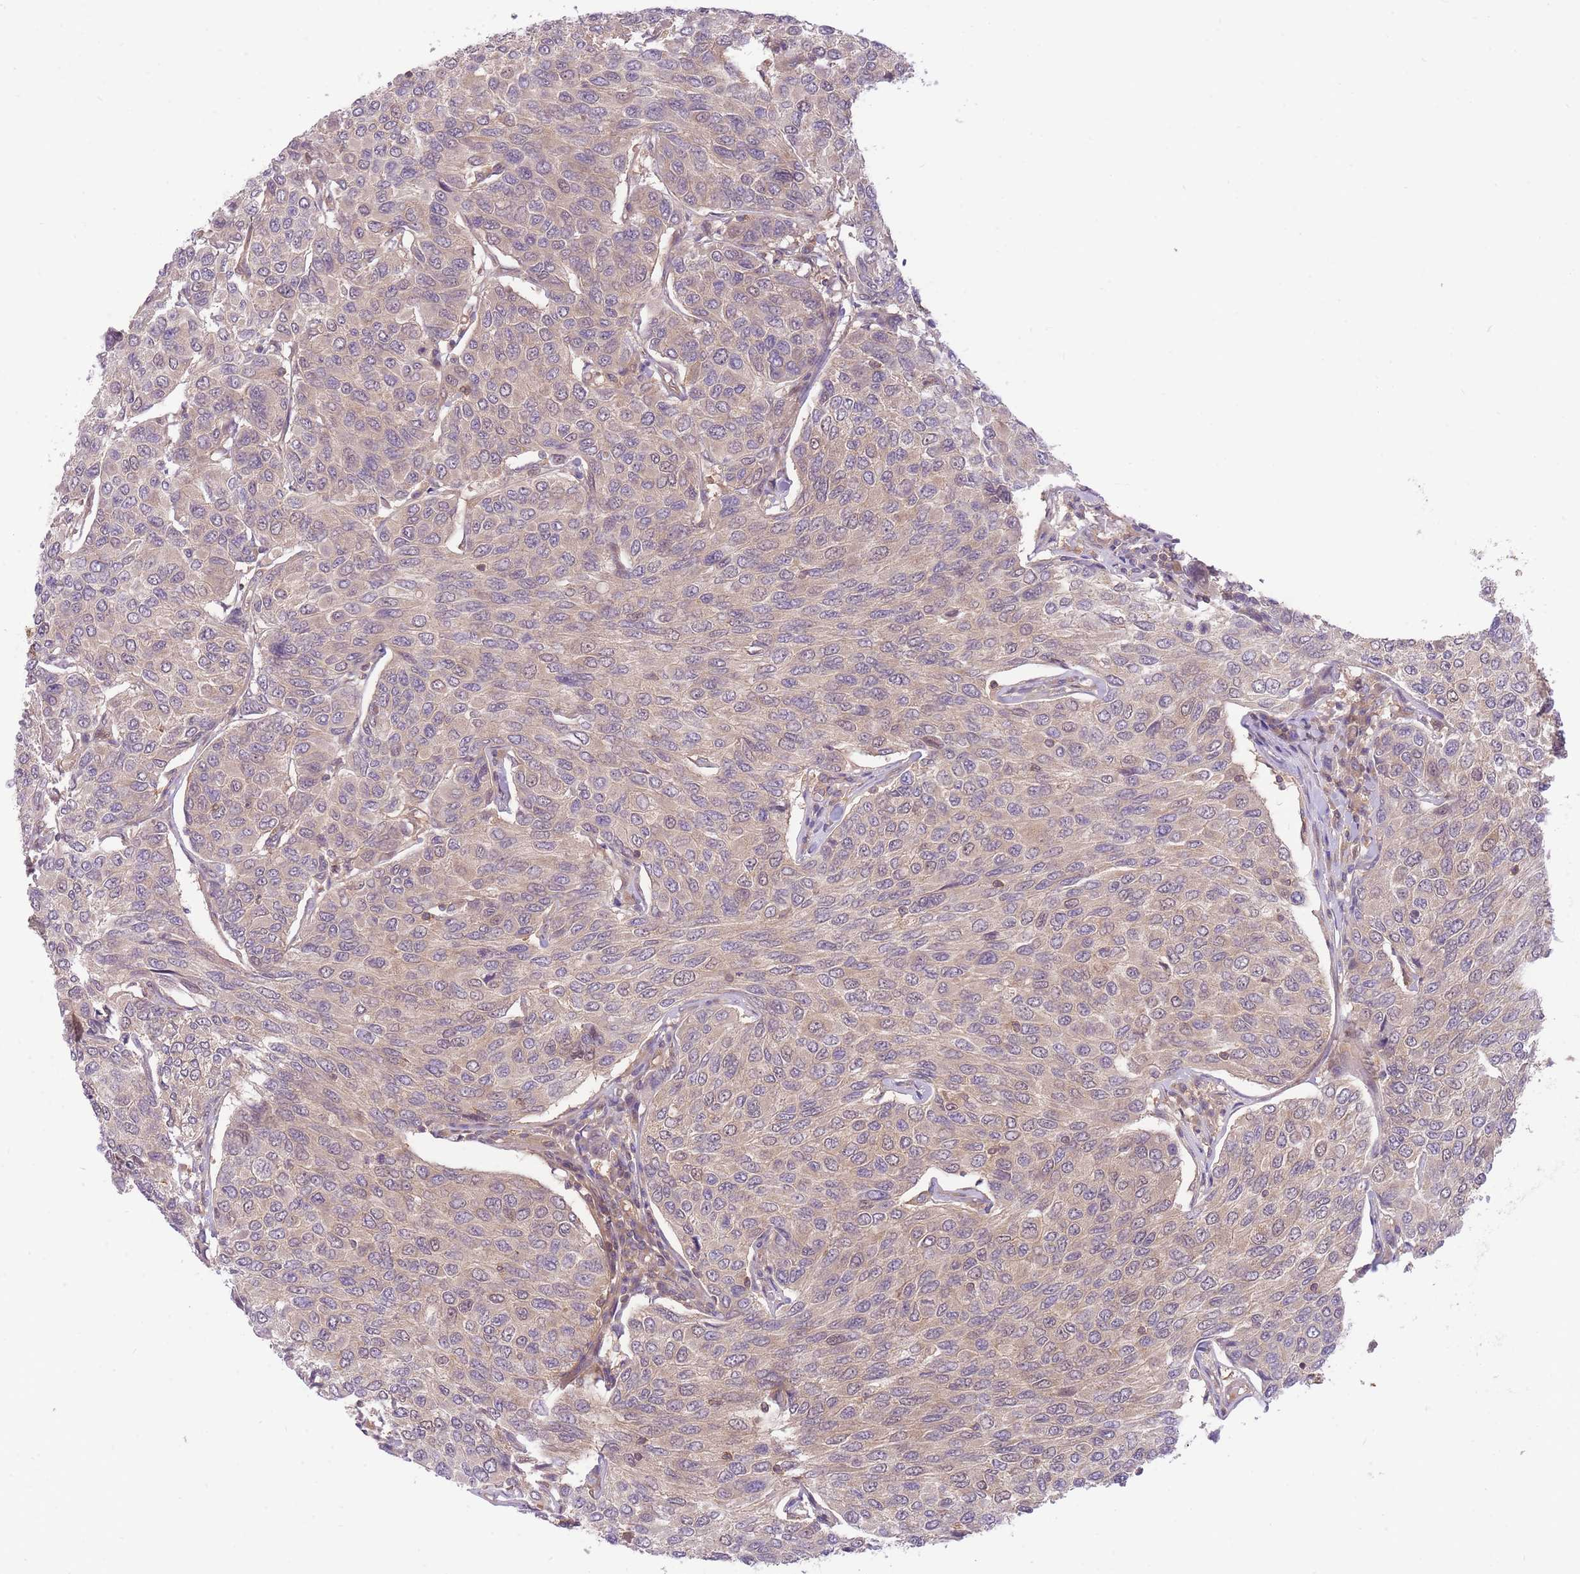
{"staining": {"intensity": "weak", "quantity": "25%-75%", "location": "cytoplasmic/membranous"}, "tissue": "breast cancer", "cell_type": "Tumor cells", "image_type": "cancer", "snomed": [{"axis": "morphology", "description": "Duct carcinoma"}, {"axis": "topography", "description": "Breast"}], "caption": "Immunohistochemistry (IHC) photomicrograph of human breast cancer (infiltrating ductal carcinoma) stained for a protein (brown), which shows low levels of weak cytoplasmic/membranous positivity in about 25%-75% of tumor cells.", "gene": "PREP", "patient": {"sex": "female", "age": 55}}